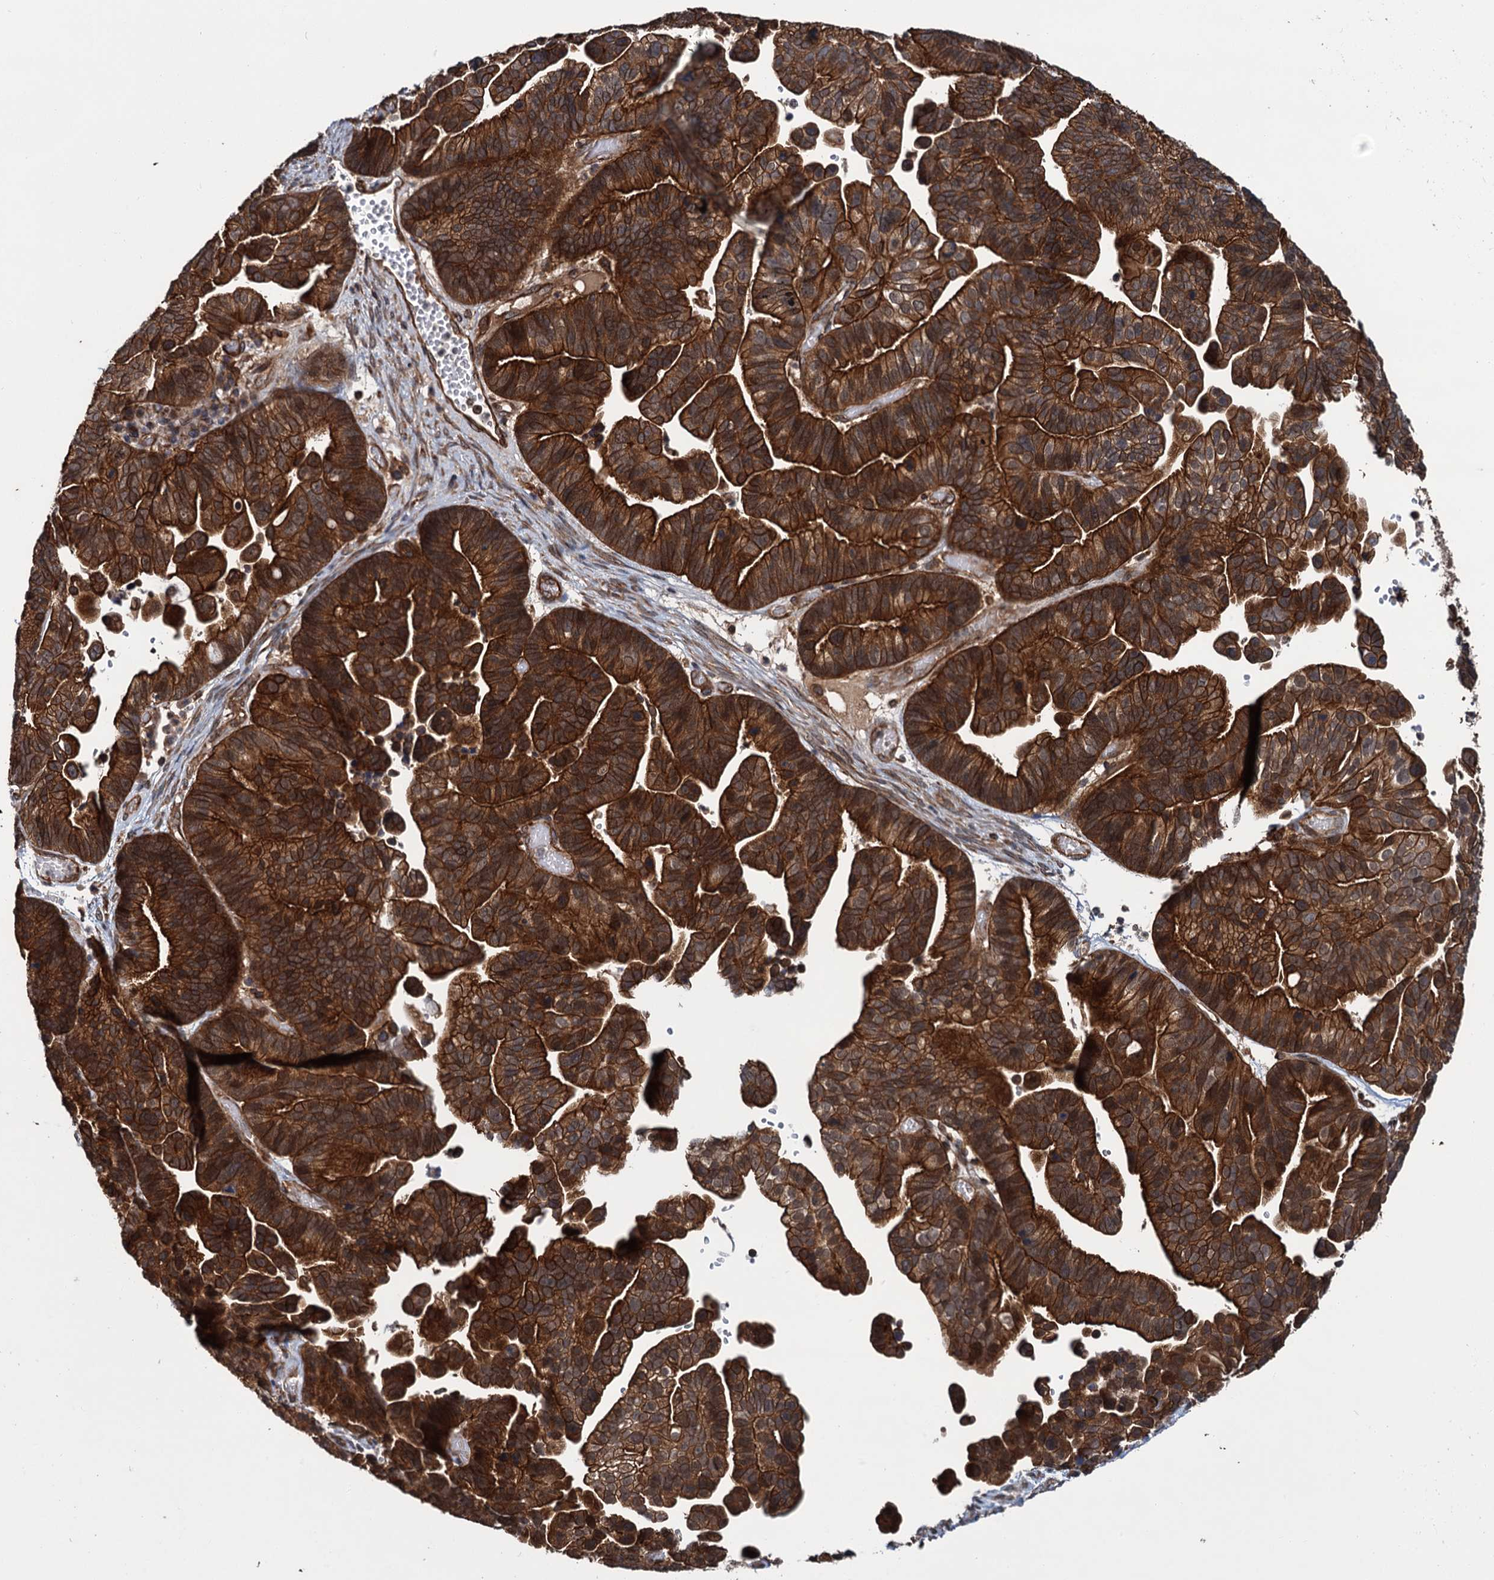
{"staining": {"intensity": "strong", "quantity": ">75%", "location": "cytoplasmic/membranous"}, "tissue": "ovarian cancer", "cell_type": "Tumor cells", "image_type": "cancer", "snomed": [{"axis": "morphology", "description": "Cystadenocarcinoma, serous, NOS"}, {"axis": "topography", "description": "Ovary"}], "caption": "Strong cytoplasmic/membranous staining is identified in about >75% of tumor cells in ovarian serous cystadenocarcinoma.", "gene": "ZFYVE19", "patient": {"sex": "female", "age": 56}}